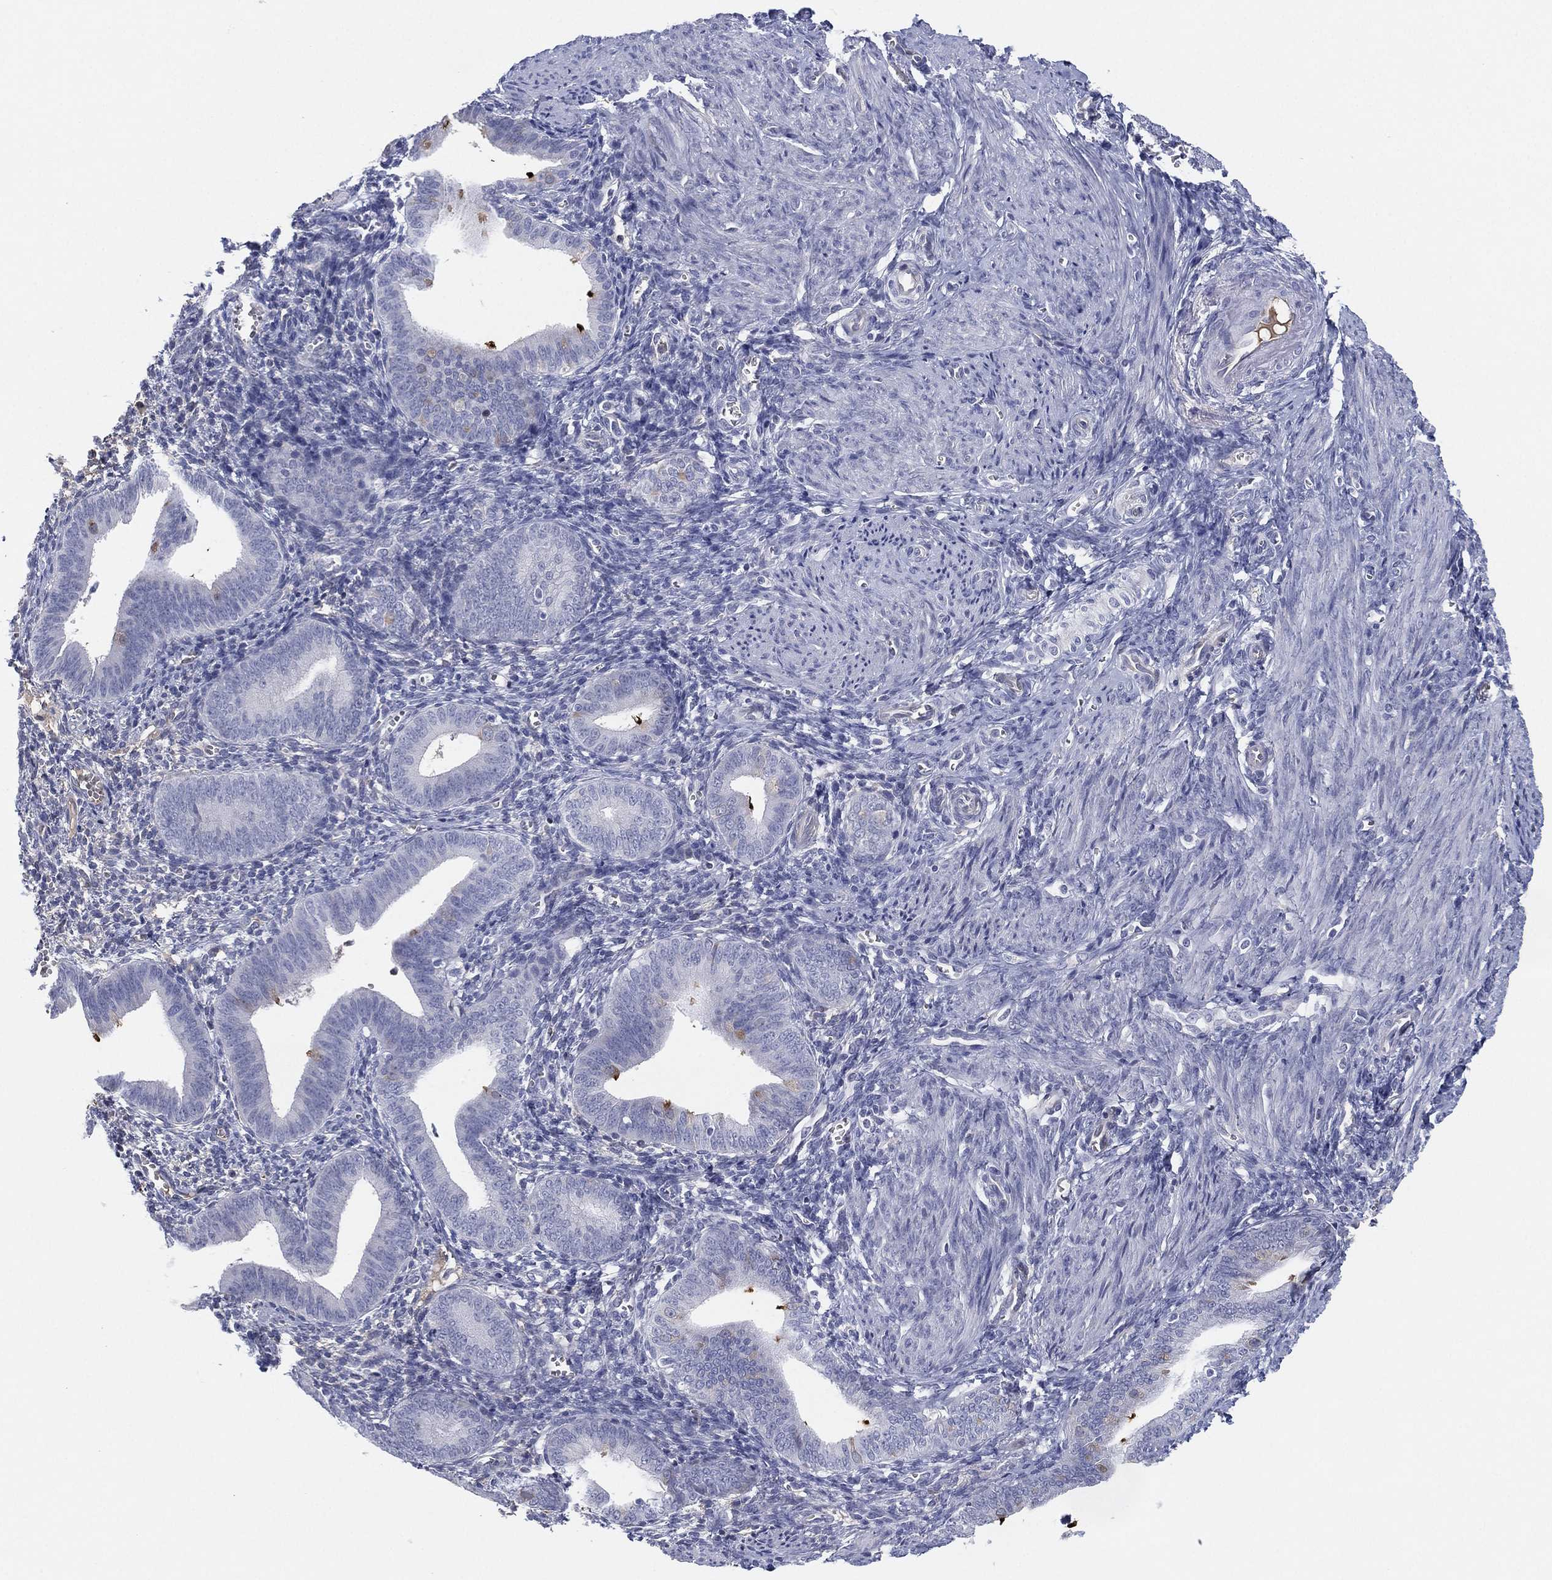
{"staining": {"intensity": "negative", "quantity": "none", "location": "none"}, "tissue": "endometrium", "cell_type": "Cells in endometrial stroma", "image_type": "normal", "snomed": [{"axis": "morphology", "description": "Normal tissue, NOS"}, {"axis": "topography", "description": "Endometrium"}], "caption": "The immunohistochemistry (IHC) micrograph has no significant expression in cells in endometrial stroma of endometrium.", "gene": "MLF1", "patient": {"sex": "female", "age": 42}}